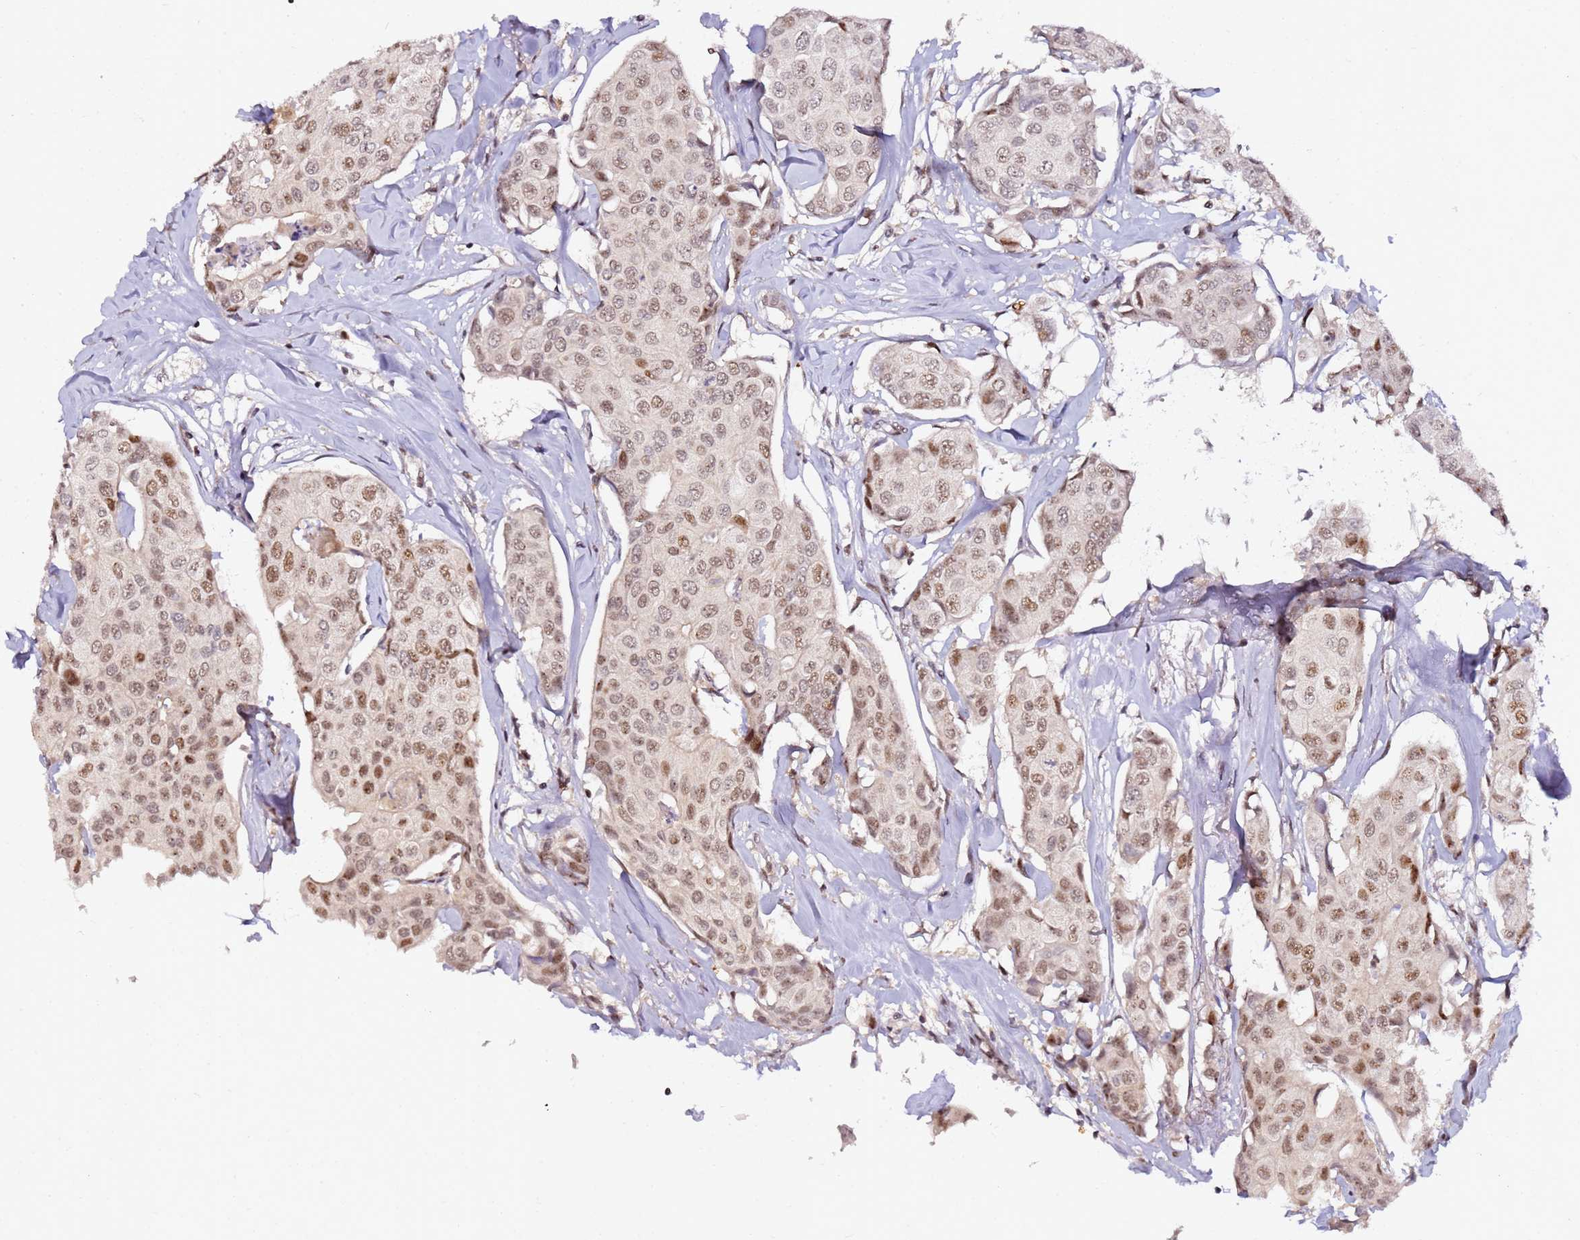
{"staining": {"intensity": "moderate", "quantity": ">75%", "location": "nuclear"}, "tissue": "breast cancer", "cell_type": "Tumor cells", "image_type": "cancer", "snomed": [{"axis": "morphology", "description": "Duct carcinoma"}, {"axis": "topography", "description": "Breast"}], "caption": "DAB immunohistochemical staining of human breast intraductal carcinoma demonstrates moderate nuclear protein expression in approximately >75% of tumor cells. The staining was performed using DAB (3,3'-diaminobenzidine) to visualize the protein expression in brown, while the nuclei were stained in blue with hematoxylin (Magnification: 20x).", "gene": "FCF1", "patient": {"sex": "female", "age": 80}}